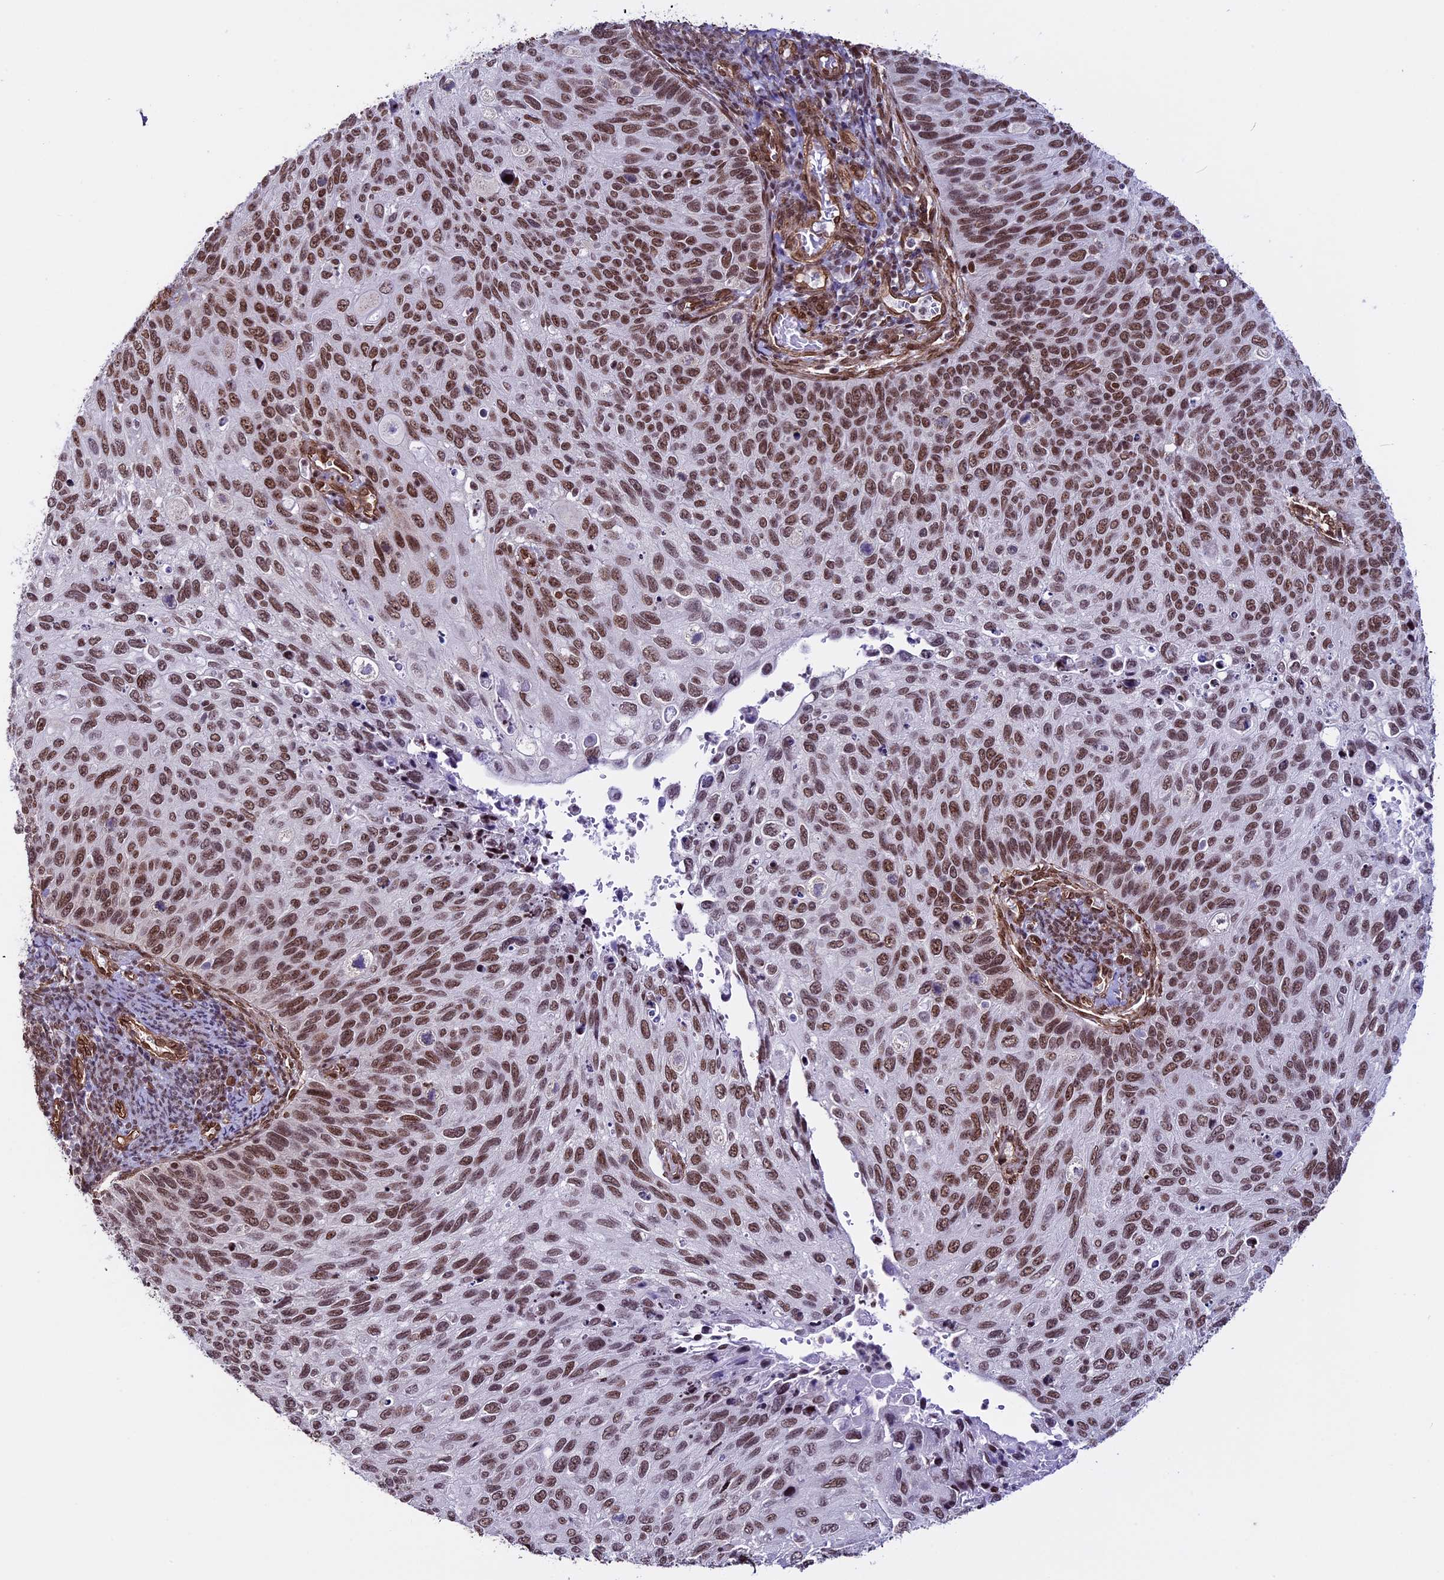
{"staining": {"intensity": "moderate", "quantity": ">75%", "location": "nuclear"}, "tissue": "cervical cancer", "cell_type": "Tumor cells", "image_type": "cancer", "snomed": [{"axis": "morphology", "description": "Squamous cell carcinoma, NOS"}, {"axis": "topography", "description": "Cervix"}], "caption": "Brown immunohistochemical staining in human squamous cell carcinoma (cervical) displays moderate nuclear staining in about >75% of tumor cells.", "gene": "MPHOSPH8", "patient": {"sex": "female", "age": 70}}